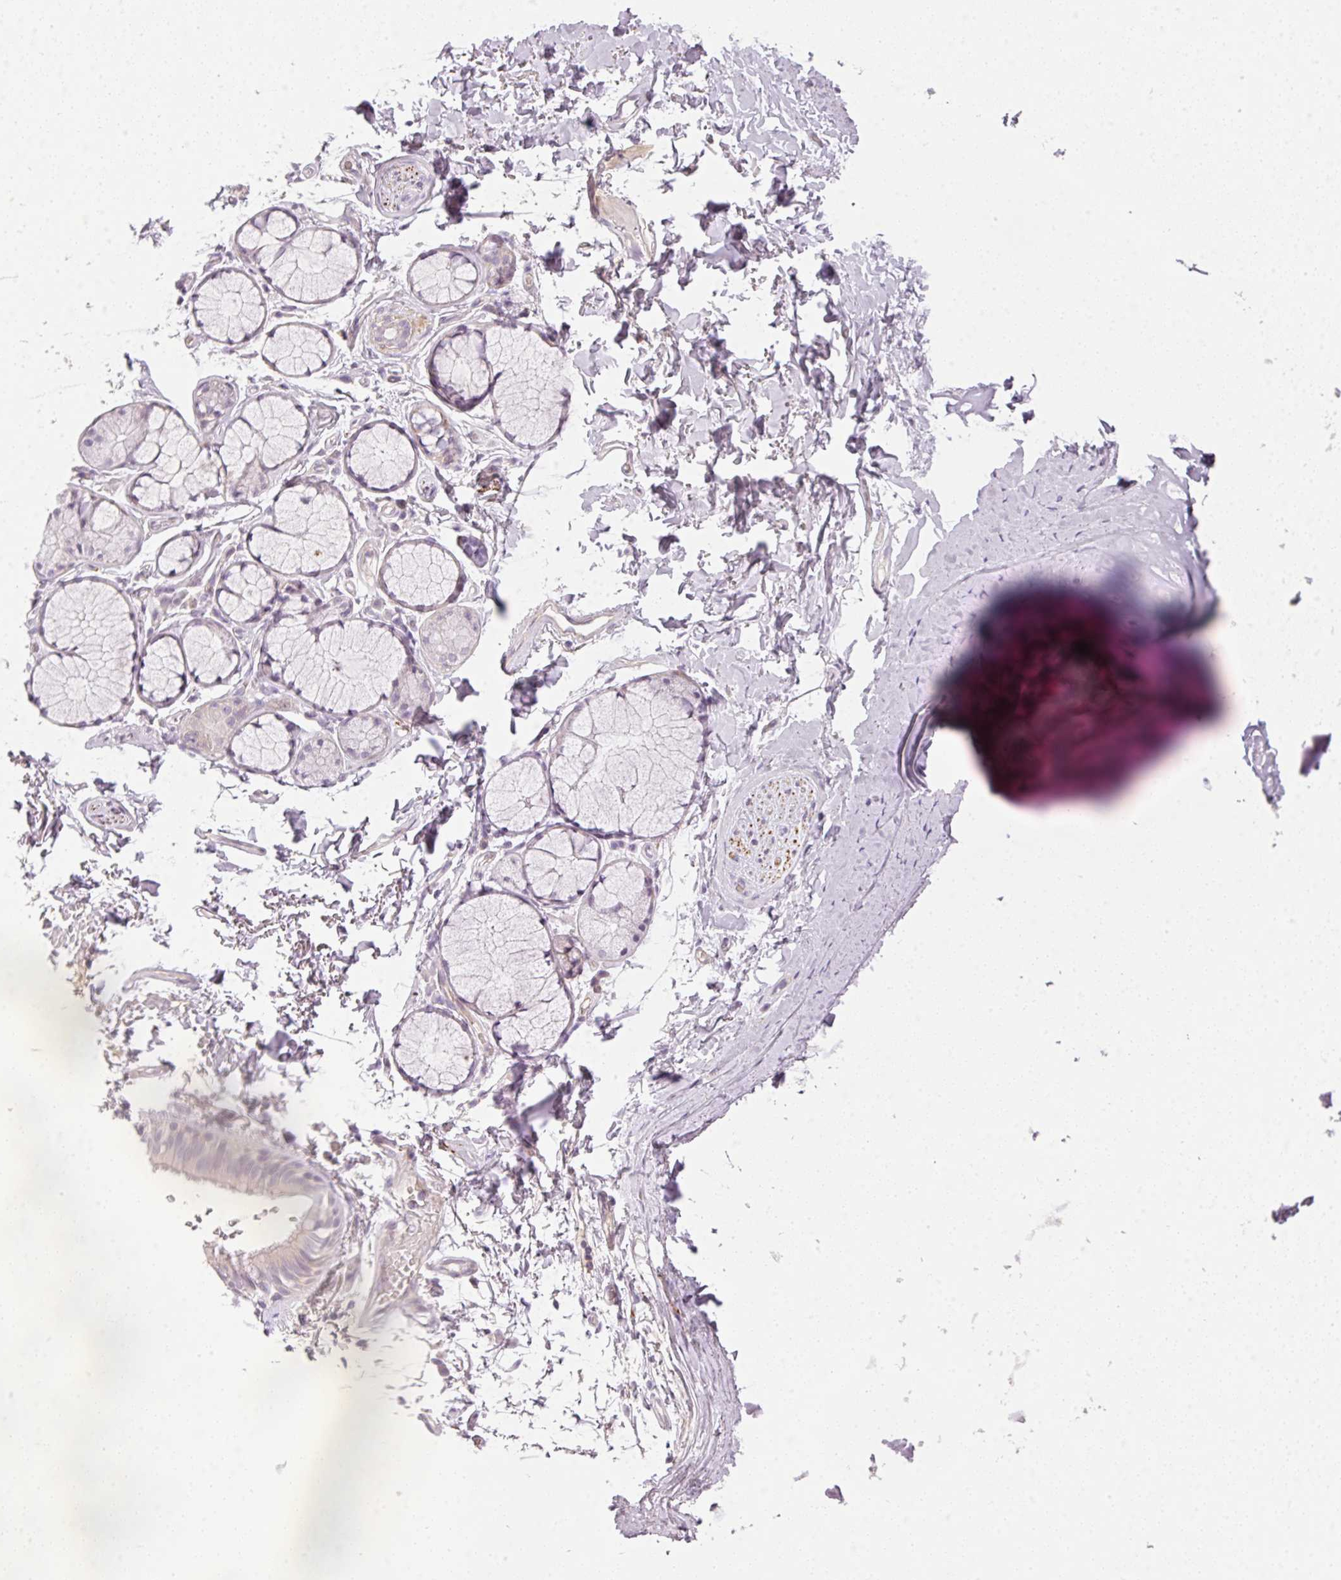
{"staining": {"intensity": "negative", "quantity": "none", "location": "none"}, "tissue": "bronchus", "cell_type": "Respiratory epithelial cells", "image_type": "normal", "snomed": [{"axis": "morphology", "description": "Normal tissue, NOS"}, {"axis": "topography", "description": "Bronchus"}], "caption": "Immunohistochemistry photomicrograph of benign bronchus stained for a protein (brown), which exhibits no expression in respiratory epithelial cells.", "gene": "RAX2", "patient": {"sex": "male", "age": 70}}